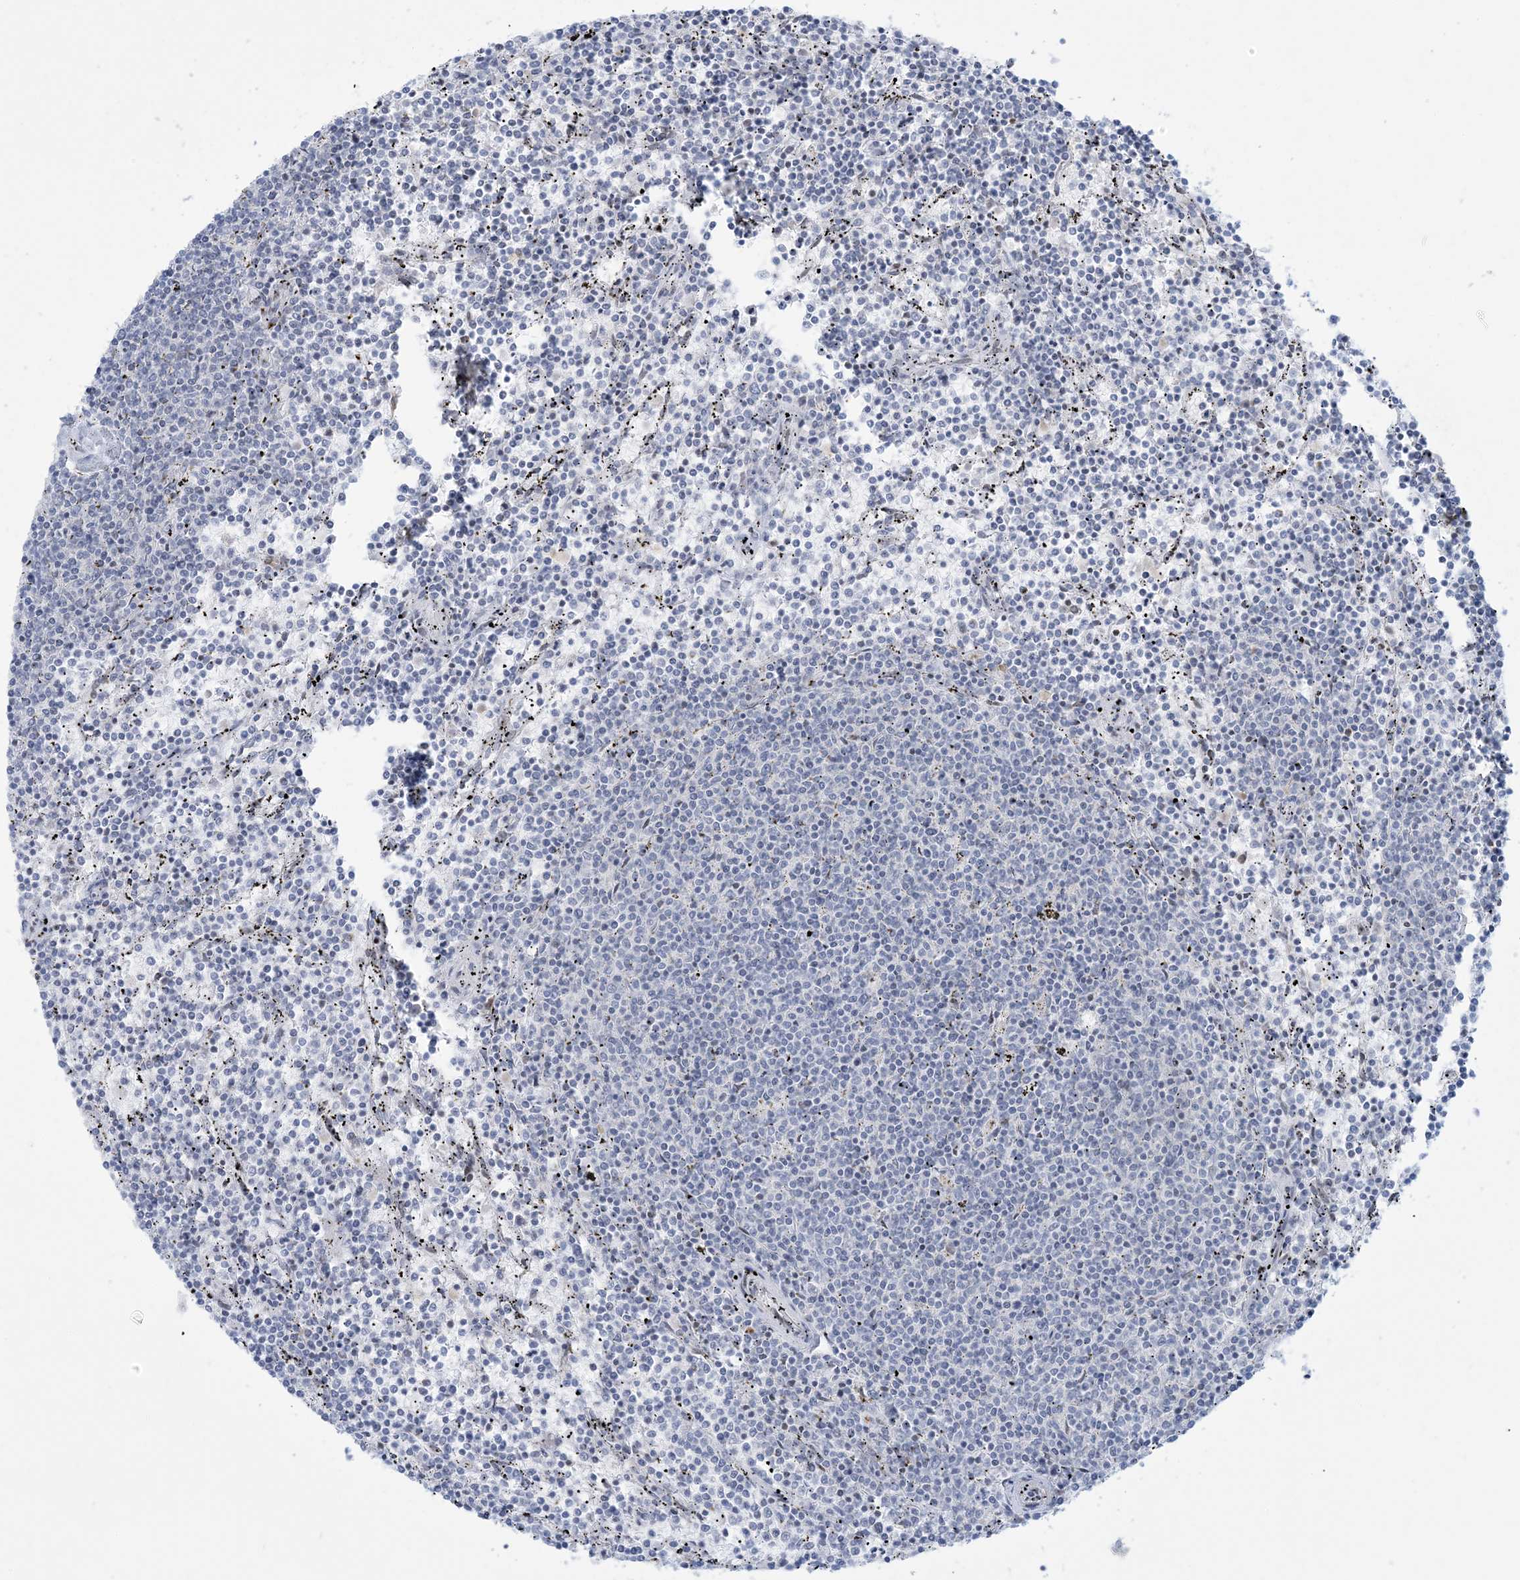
{"staining": {"intensity": "negative", "quantity": "none", "location": "none"}, "tissue": "lymphoma", "cell_type": "Tumor cells", "image_type": "cancer", "snomed": [{"axis": "morphology", "description": "Malignant lymphoma, non-Hodgkin's type, Low grade"}, {"axis": "topography", "description": "Spleen"}], "caption": "An image of low-grade malignant lymphoma, non-Hodgkin's type stained for a protein reveals no brown staining in tumor cells.", "gene": "AFTPH", "patient": {"sex": "female", "age": 50}}